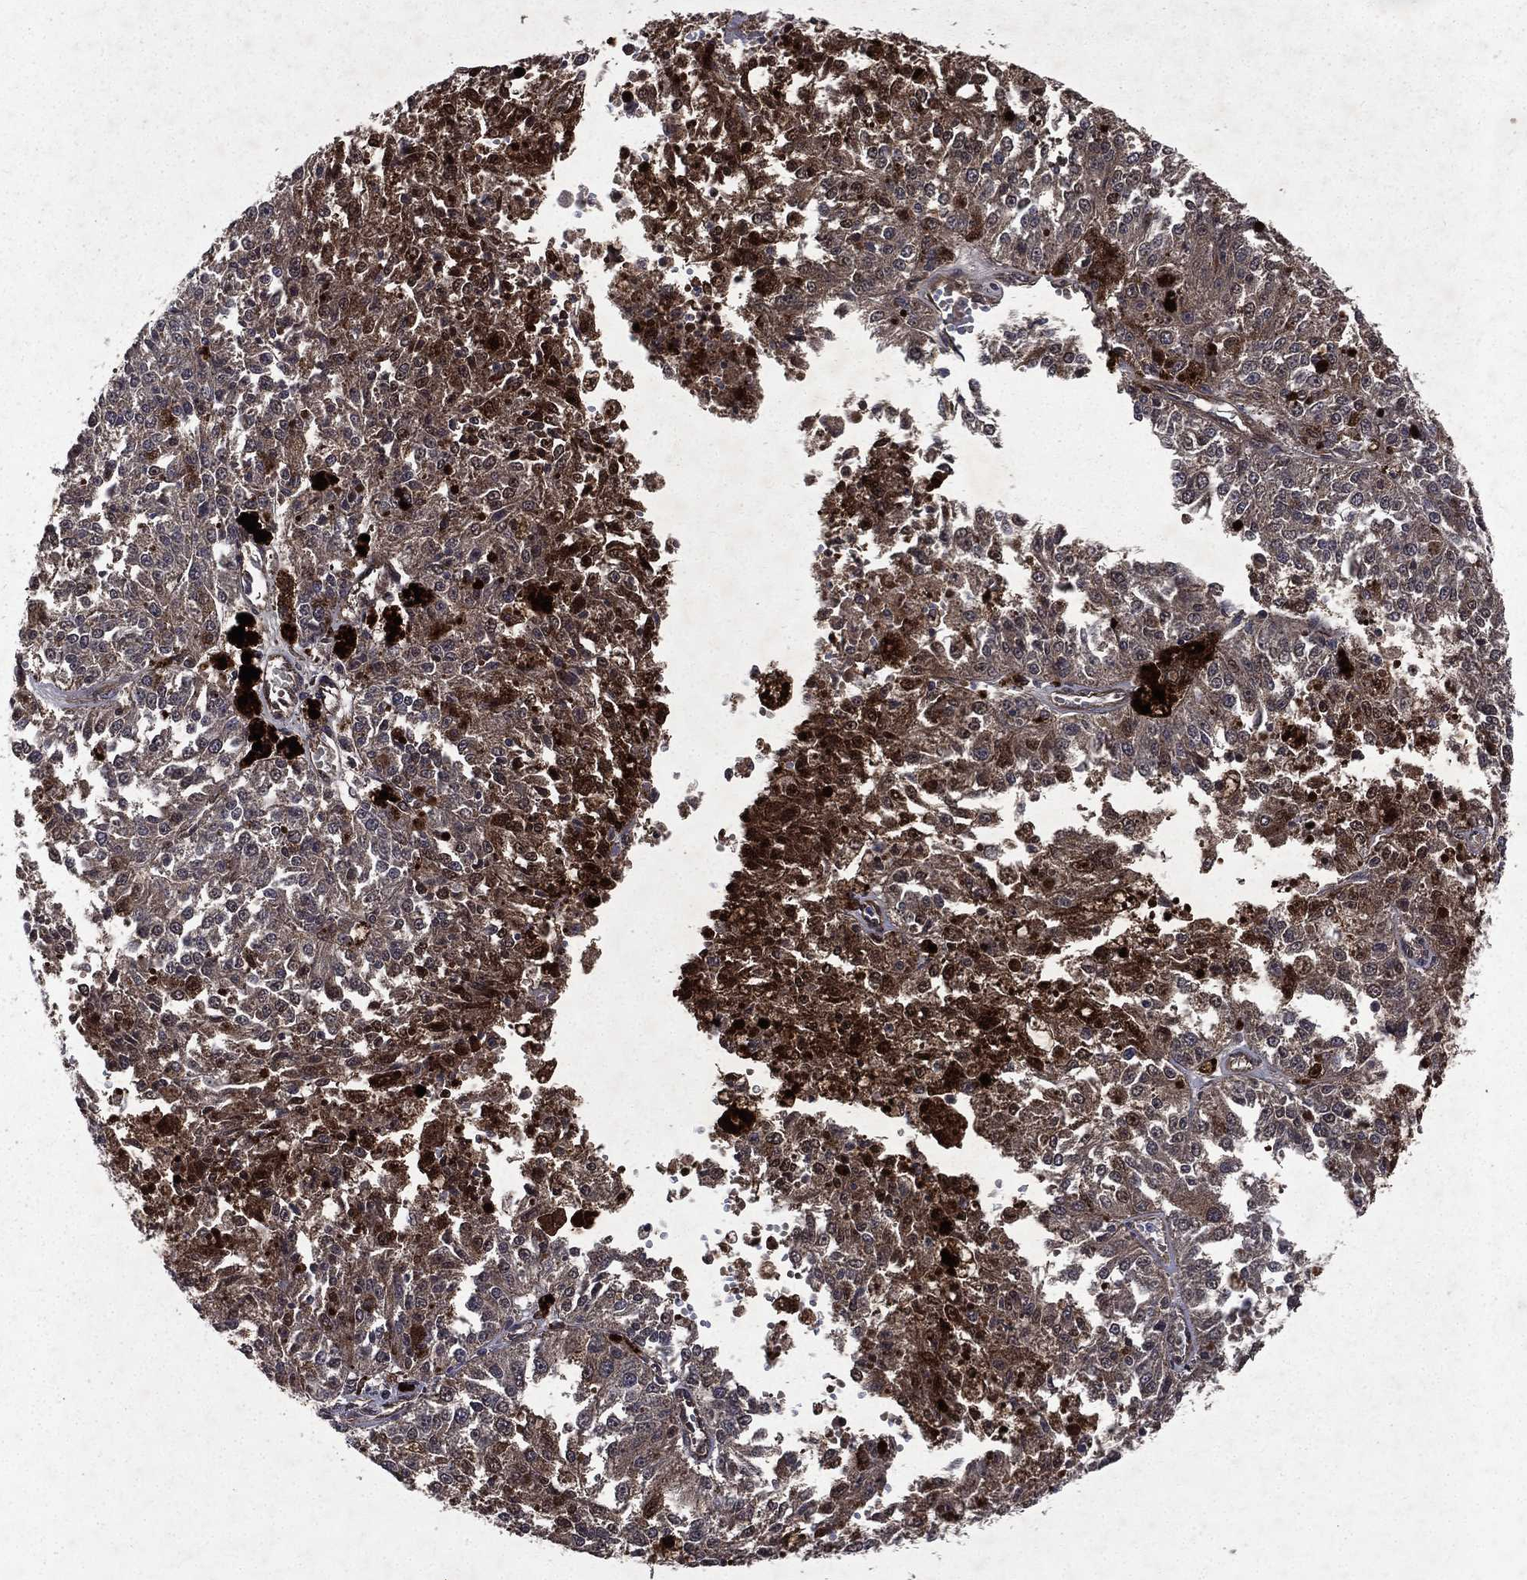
{"staining": {"intensity": "strong", "quantity": "<25%", "location": "cytoplasmic/membranous,nuclear"}, "tissue": "melanoma", "cell_type": "Tumor cells", "image_type": "cancer", "snomed": [{"axis": "morphology", "description": "Malignant melanoma, Metastatic site"}, {"axis": "topography", "description": "Lymph node"}], "caption": "Human melanoma stained with a protein marker reveals strong staining in tumor cells.", "gene": "FGD1", "patient": {"sex": "female", "age": 64}}